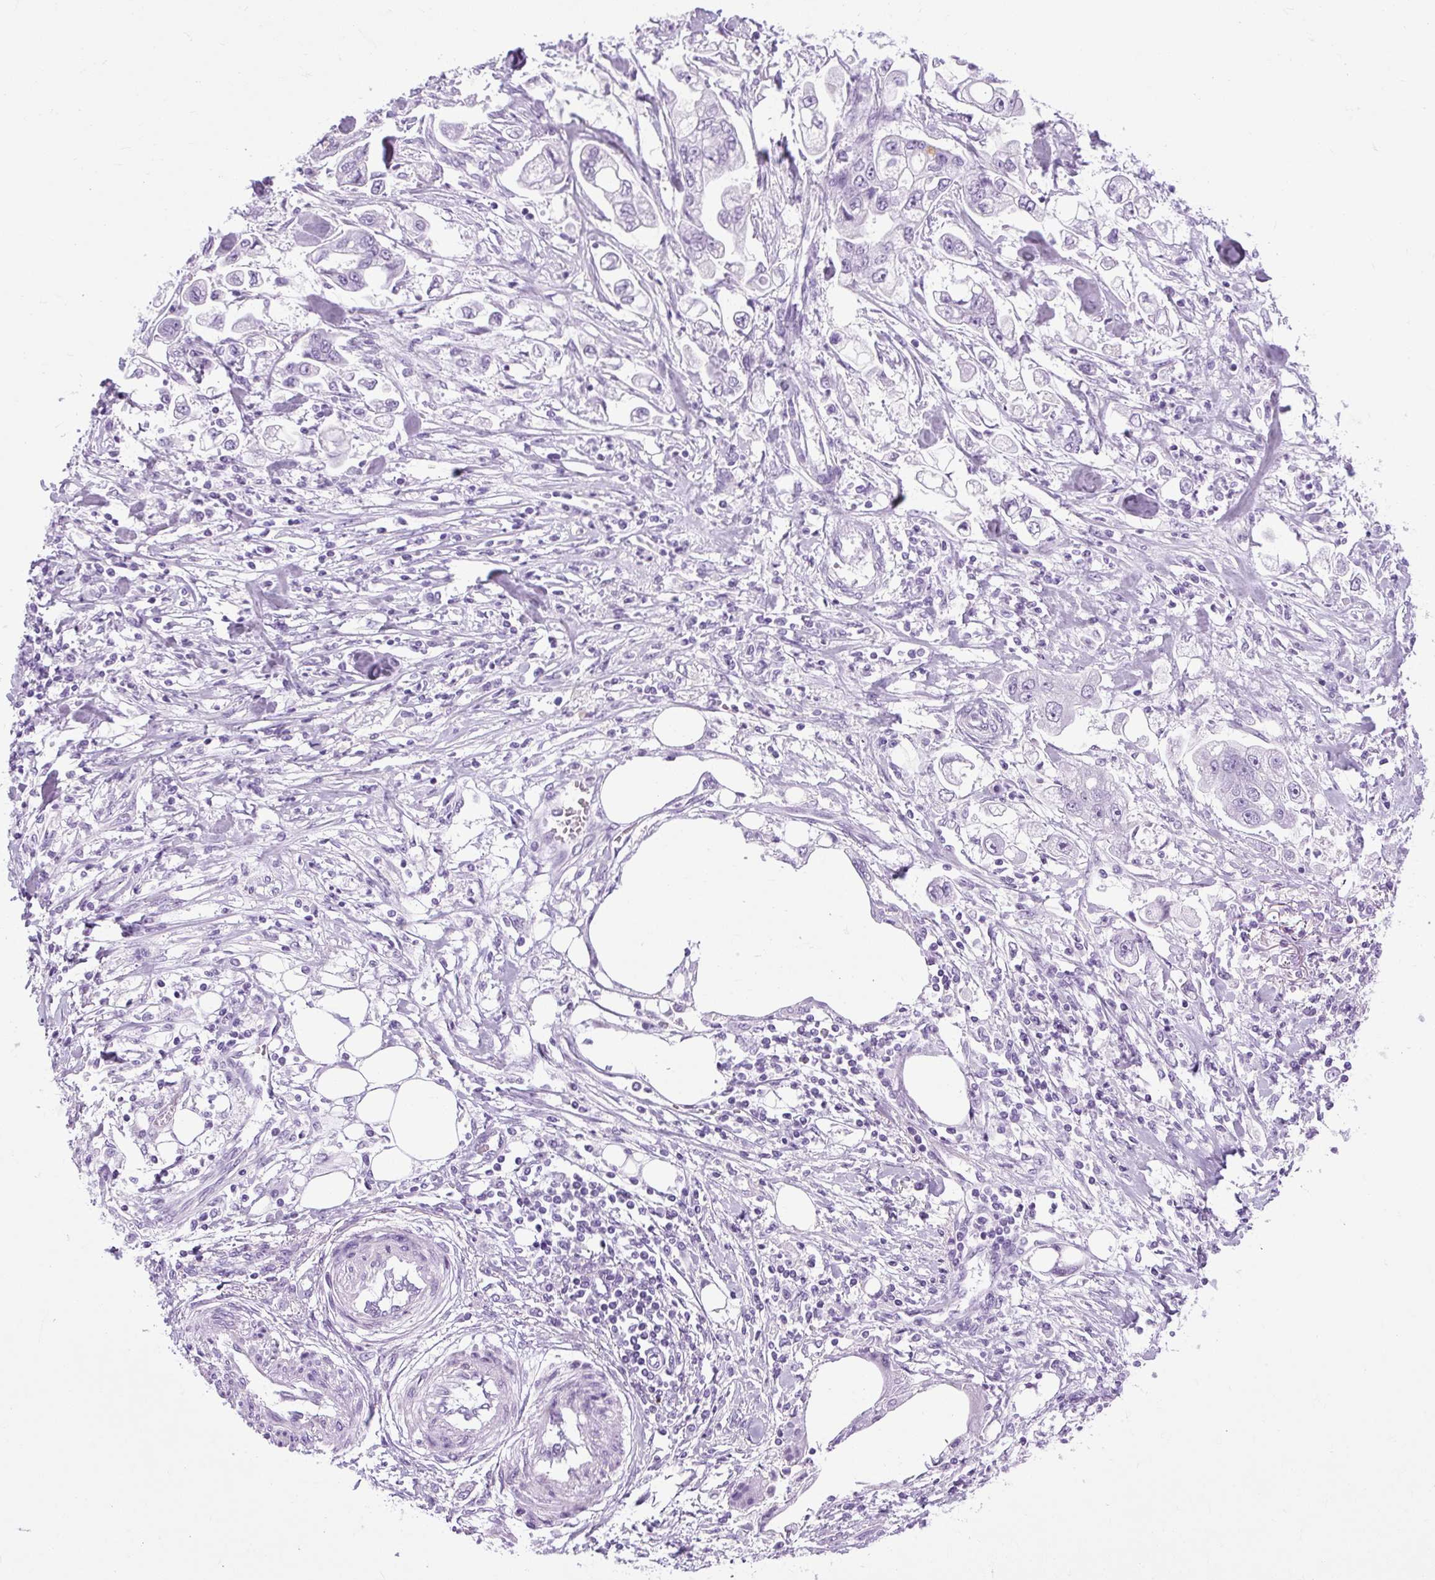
{"staining": {"intensity": "negative", "quantity": "none", "location": "none"}, "tissue": "stomach cancer", "cell_type": "Tumor cells", "image_type": "cancer", "snomed": [{"axis": "morphology", "description": "Adenocarcinoma, NOS"}, {"axis": "topography", "description": "Stomach"}], "caption": "IHC micrograph of neoplastic tissue: human adenocarcinoma (stomach) stained with DAB (3,3'-diaminobenzidine) shows no significant protein expression in tumor cells.", "gene": "B3GNT4", "patient": {"sex": "male", "age": 62}}